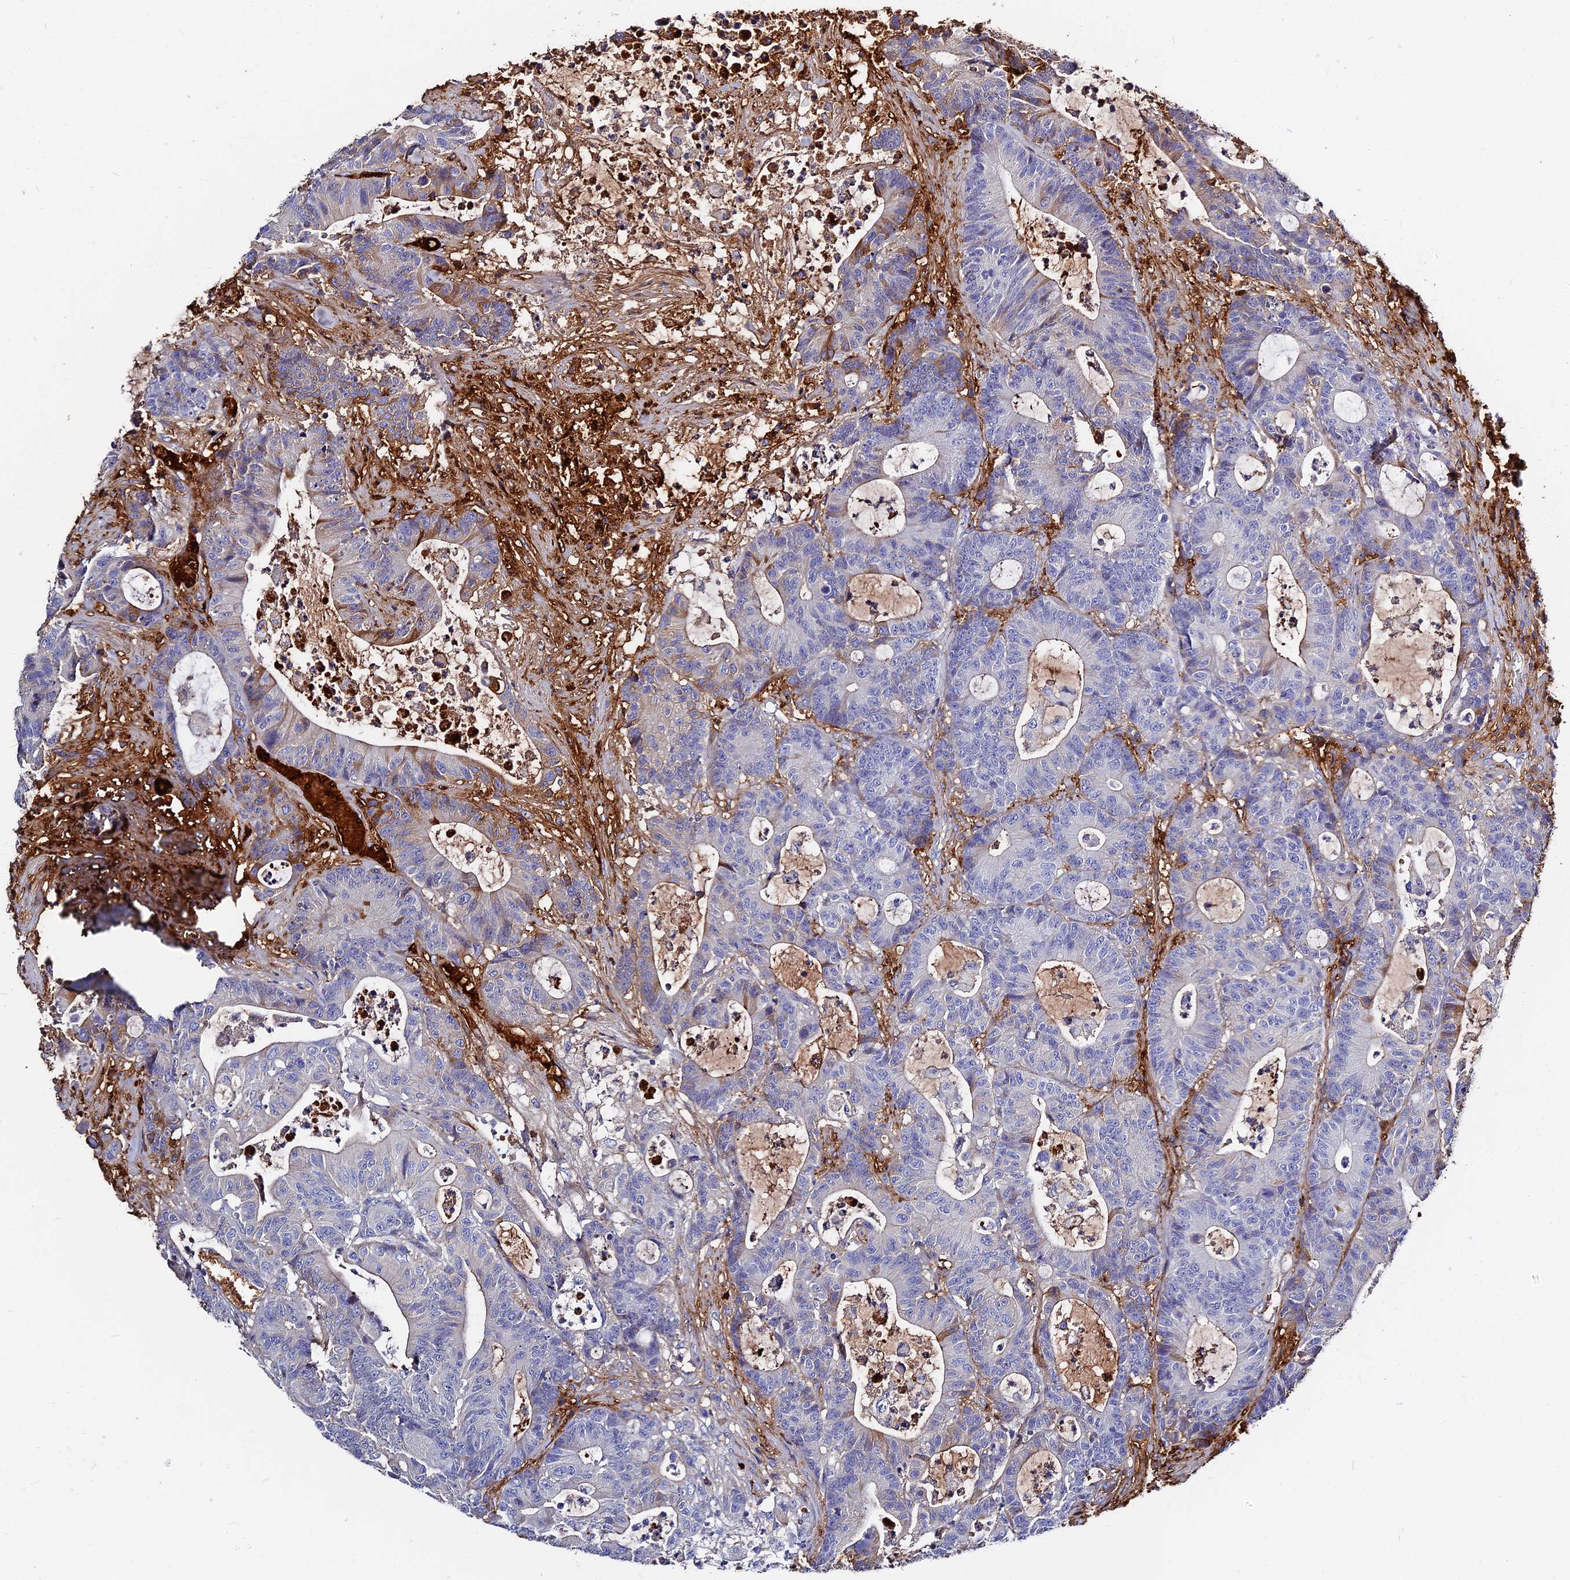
{"staining": {"intensity": "negative", "quantity": "none", "location": "none"}, "tissue": "colorectal cancer", "cell_type": "Tumor cells", "image_type": "cancer", "snomed": [{"axis": "morphology", "description": "Adenocarcinoma, NOS"}, {"axis": "topography", "description": "Colon"}], "caption": "The histopathology image exhibits no significant positivity in tumor cells of colorectal cancer (adenocarcinoma).", "gene": "ITIH1", "patient": {"sex": "female", "age": 84}}